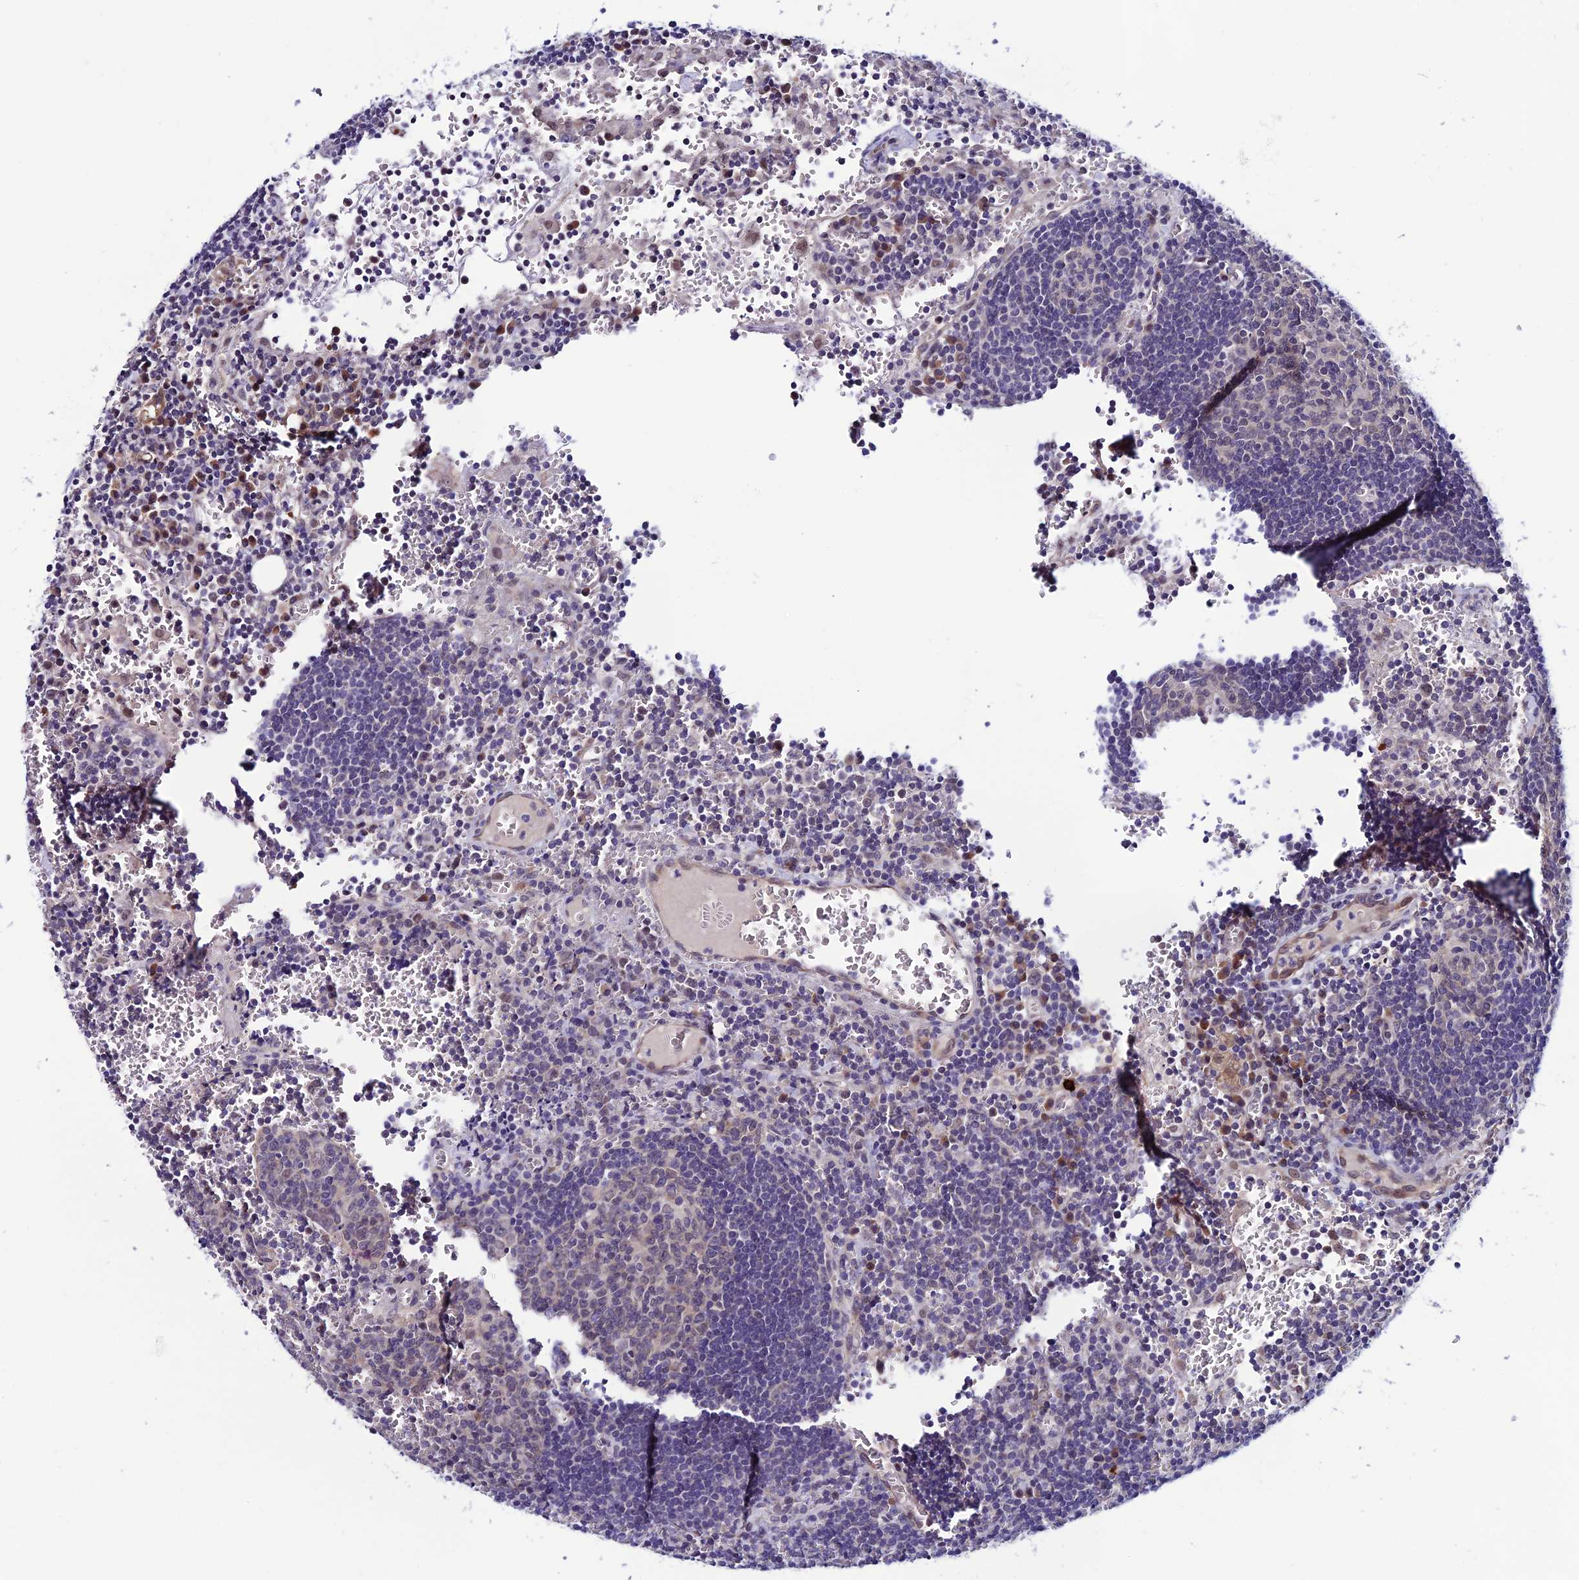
{"staining": {"intensity": "weak", "quantity": "<25%", "location": "cytoplasmic/membranous"}, "tissue": "lymph node", "cell_type": "Germinal center cells", "image_type": "normal", "snomed": [{"axis": "morphology", "description": "Normal tissue, NOS"}, {"axis": "topography", "description": "Lymph node"}], "caption": "IHC photomicrograph of unremarkable lymph node stained for a protein (brown), which displays no expression in germinal center cells.", "gene": "FZD8", "patient": {"sex": "female", "age": 73}}